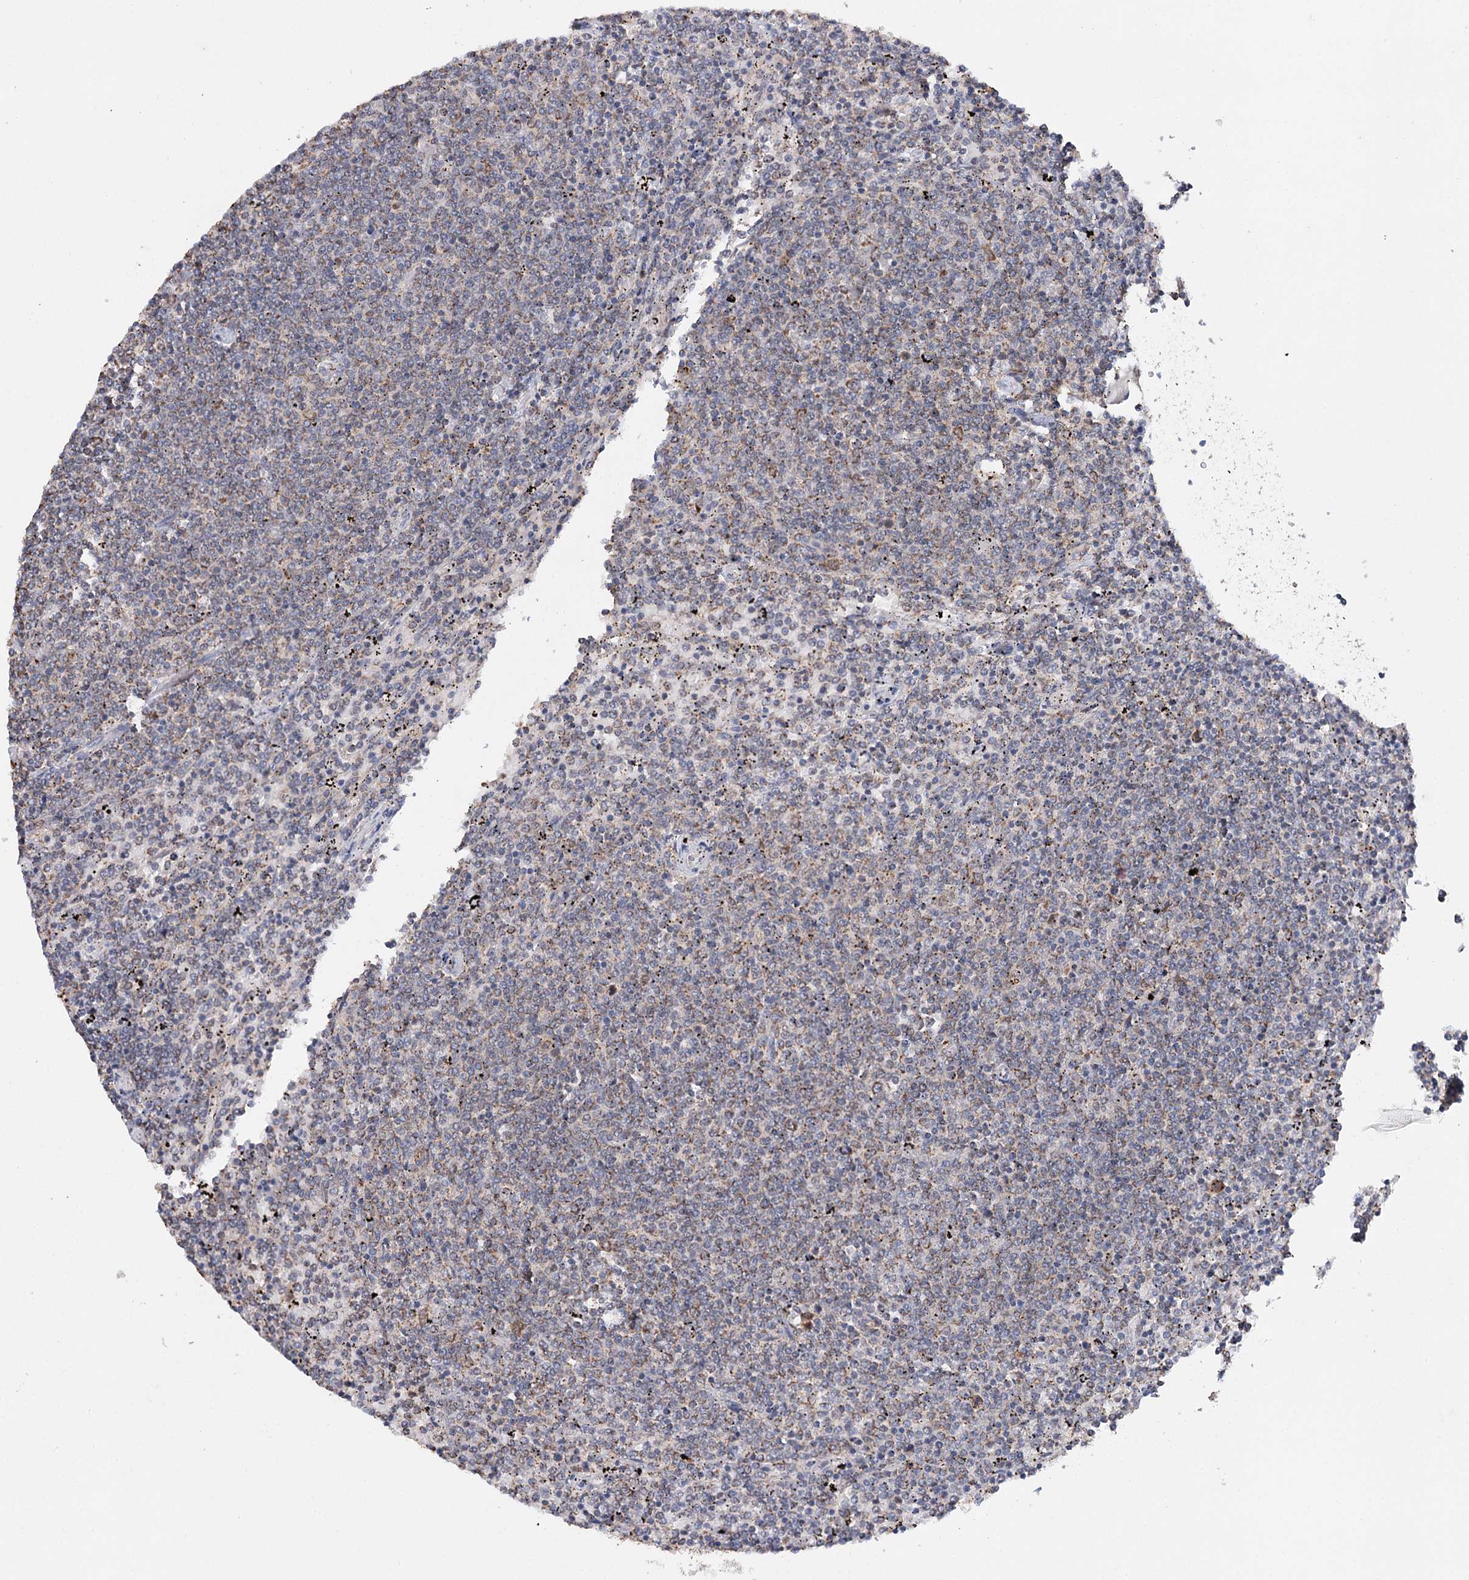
{"staining": {"intensity": "moderate", "quantity": "<25%", "location": "cytoplasmic/membranous"}, "tissue": "lymphoma", "cell_type": "Tumor cells", "image_type": "cancer", "snomed": [{"axis": "morphology", "description": "Malignant lymphoma, non-Hodgkin's type, Low grade"}, {"axis": "topography", "description": "Spleen"}], "caption": "Malignant lymphoma, non-Hodgkin's type (low-grade) was stained to show a protein in brown. There is low levels of moderate cytoplasmic/membranous expression in about <25% of tumor cells.", "gene": "PIK3CB", "patient": {"sex": "female", "age": 50}}